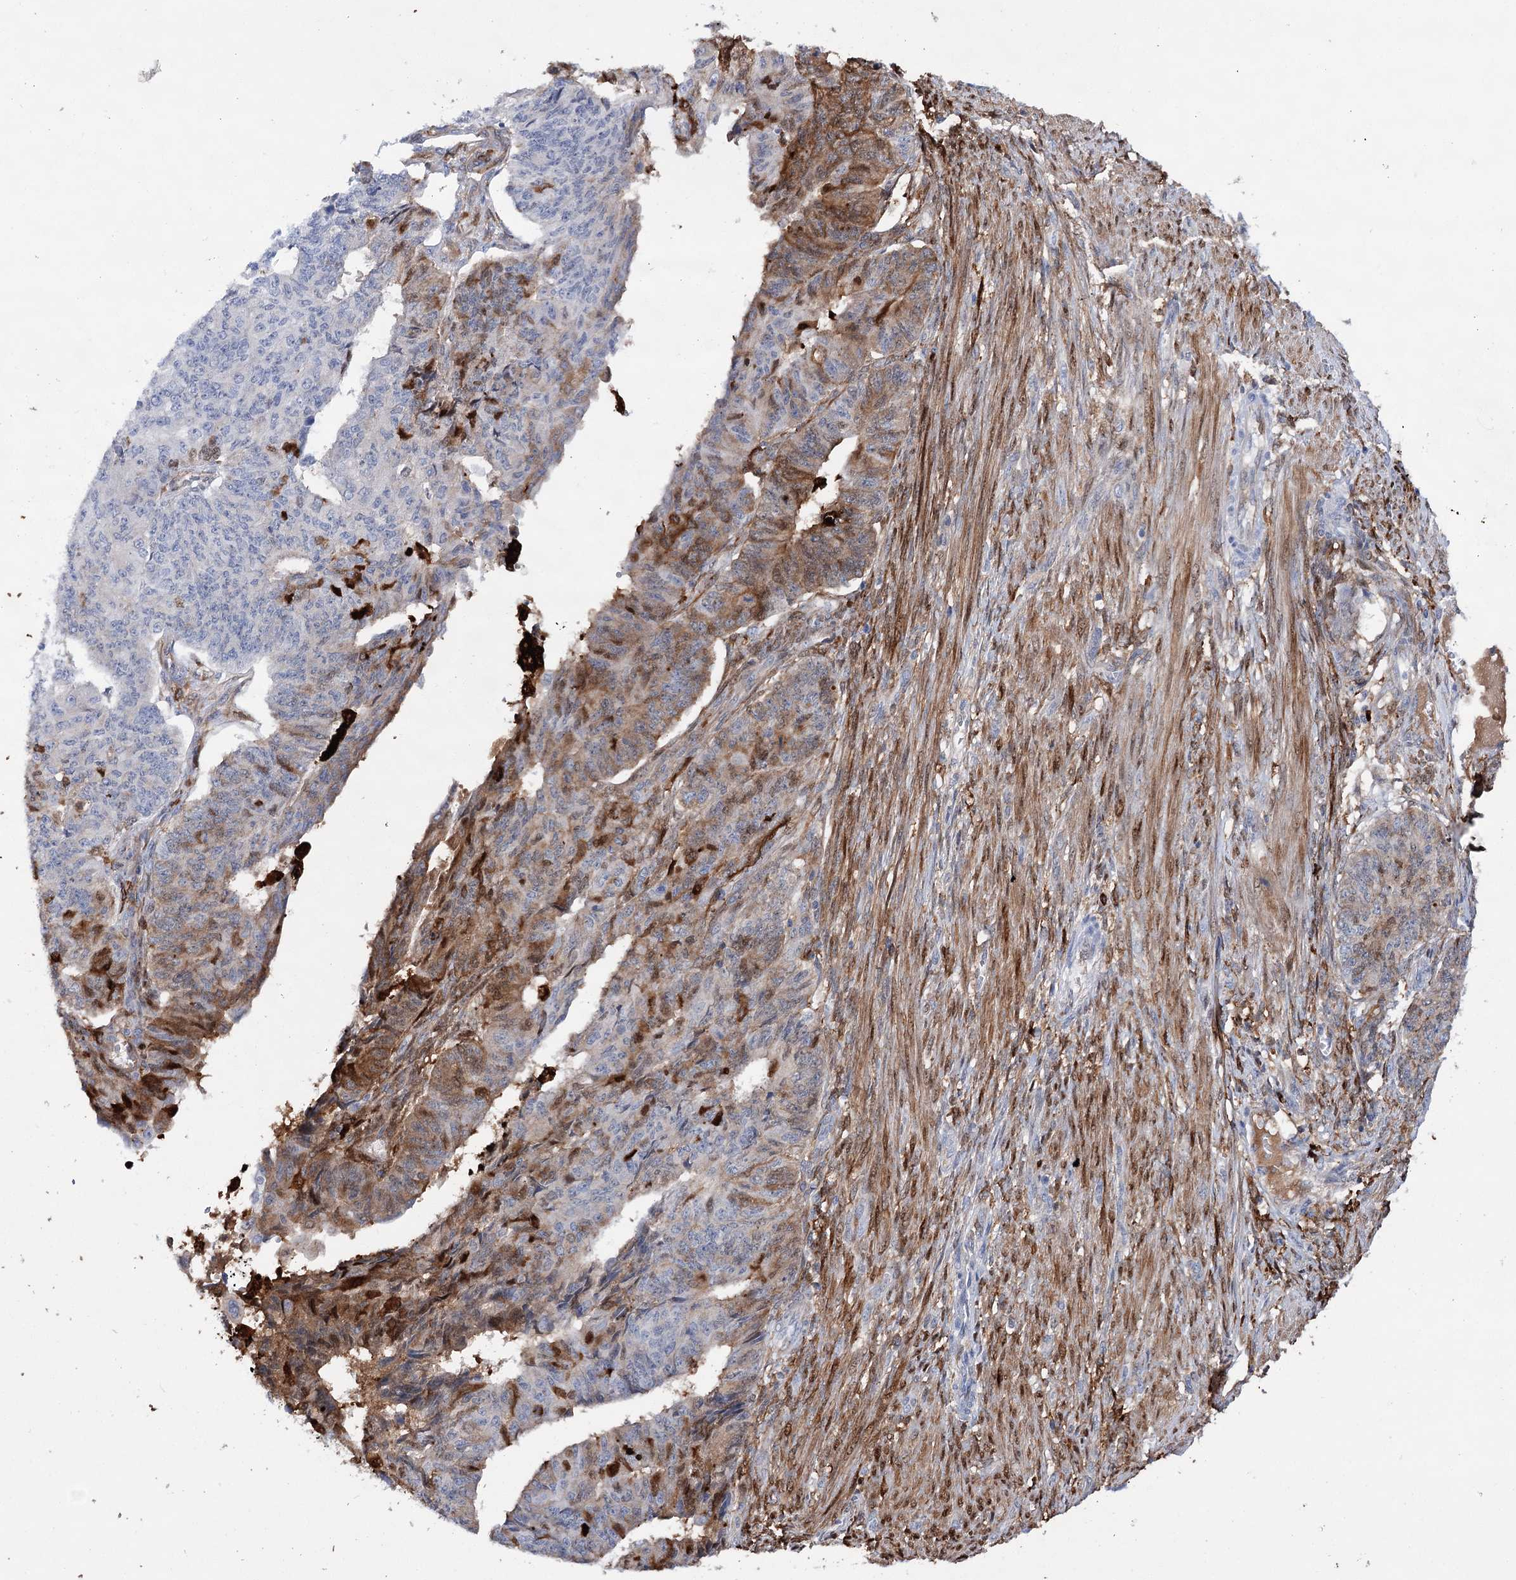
{"staining": {"intensity": "moderate", "quantity": "25%-75%", "location": "cytoplasmic/membranous,nuclear"}, "tissue": "endometrial cancer", "cell_type": "Tumor cells", "image_type": "cancer", "snomed": [{"axis": "morphology", "description": "Adenocarcinoma, NOS"}, {"axis": "topography", "description": "Endometrium"}], "caption": "A high-resolution histopathology image shows IHC staining of endometrial cancer (adenocarcinoma), which exhibits moderate cytoplasmic/membranous and nuclear staining in approximately 25%-75% of tumor cells.", "gene": "CFAP46", "patient": {"sex": "female", "age": 32}}